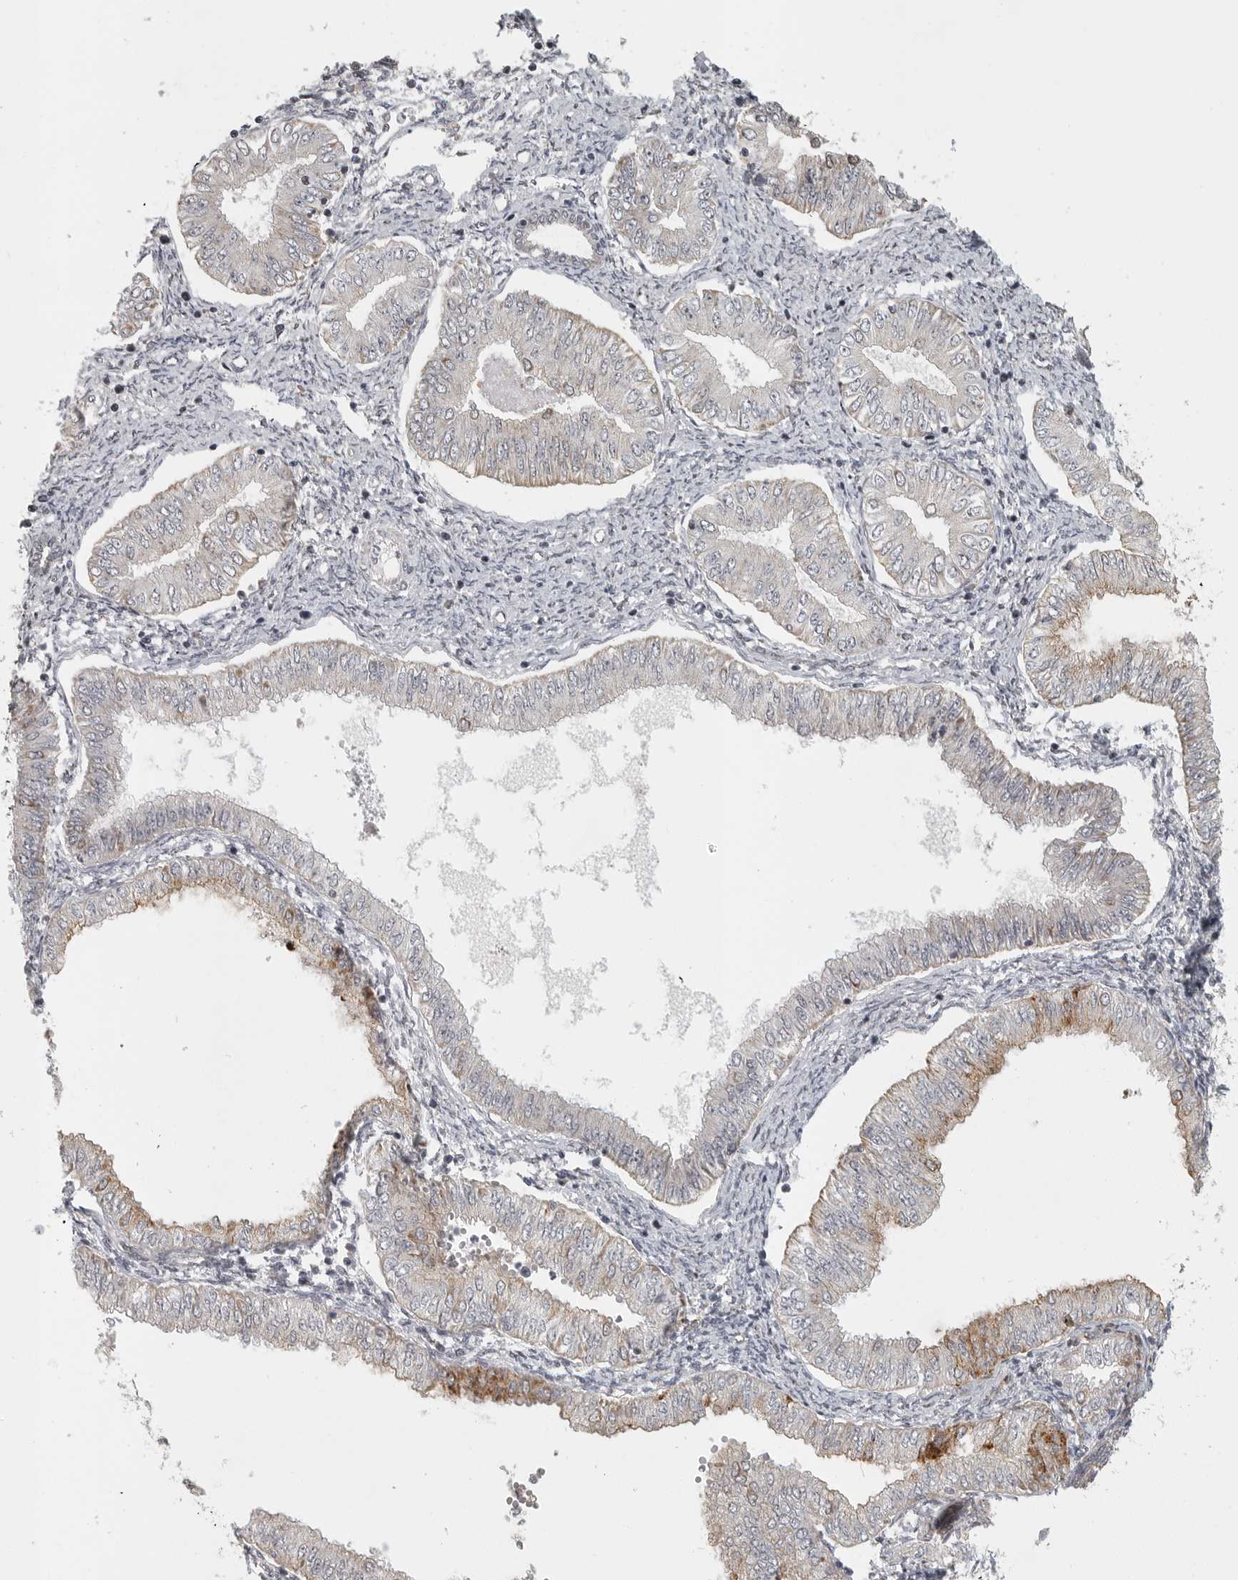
{"staining": {"intensity": "moderate", "quantity": "<25%", "location": "cytoplasmic/membranous"}, "tissue": "endometrial cancer", "cell_type": "Tumor cells", "image_type": "cancer", "snomed": [{"axis": "morphology", "description": "Normal tissue, NOS"}, {"axis": "morphology", "description": "Adenocarcinoma, NOS"}, {"axis": "topography", "description": "Endometrium"}], "caption": "The photomicrograph displays immunohistochemical staining of endometrial cancer. There is moderate cytoplasmic/membranous positivity is appreciated in about <25% of tumor cells.", "gene": "POLE2", "patient": {"sex": "female", "age": 53}}